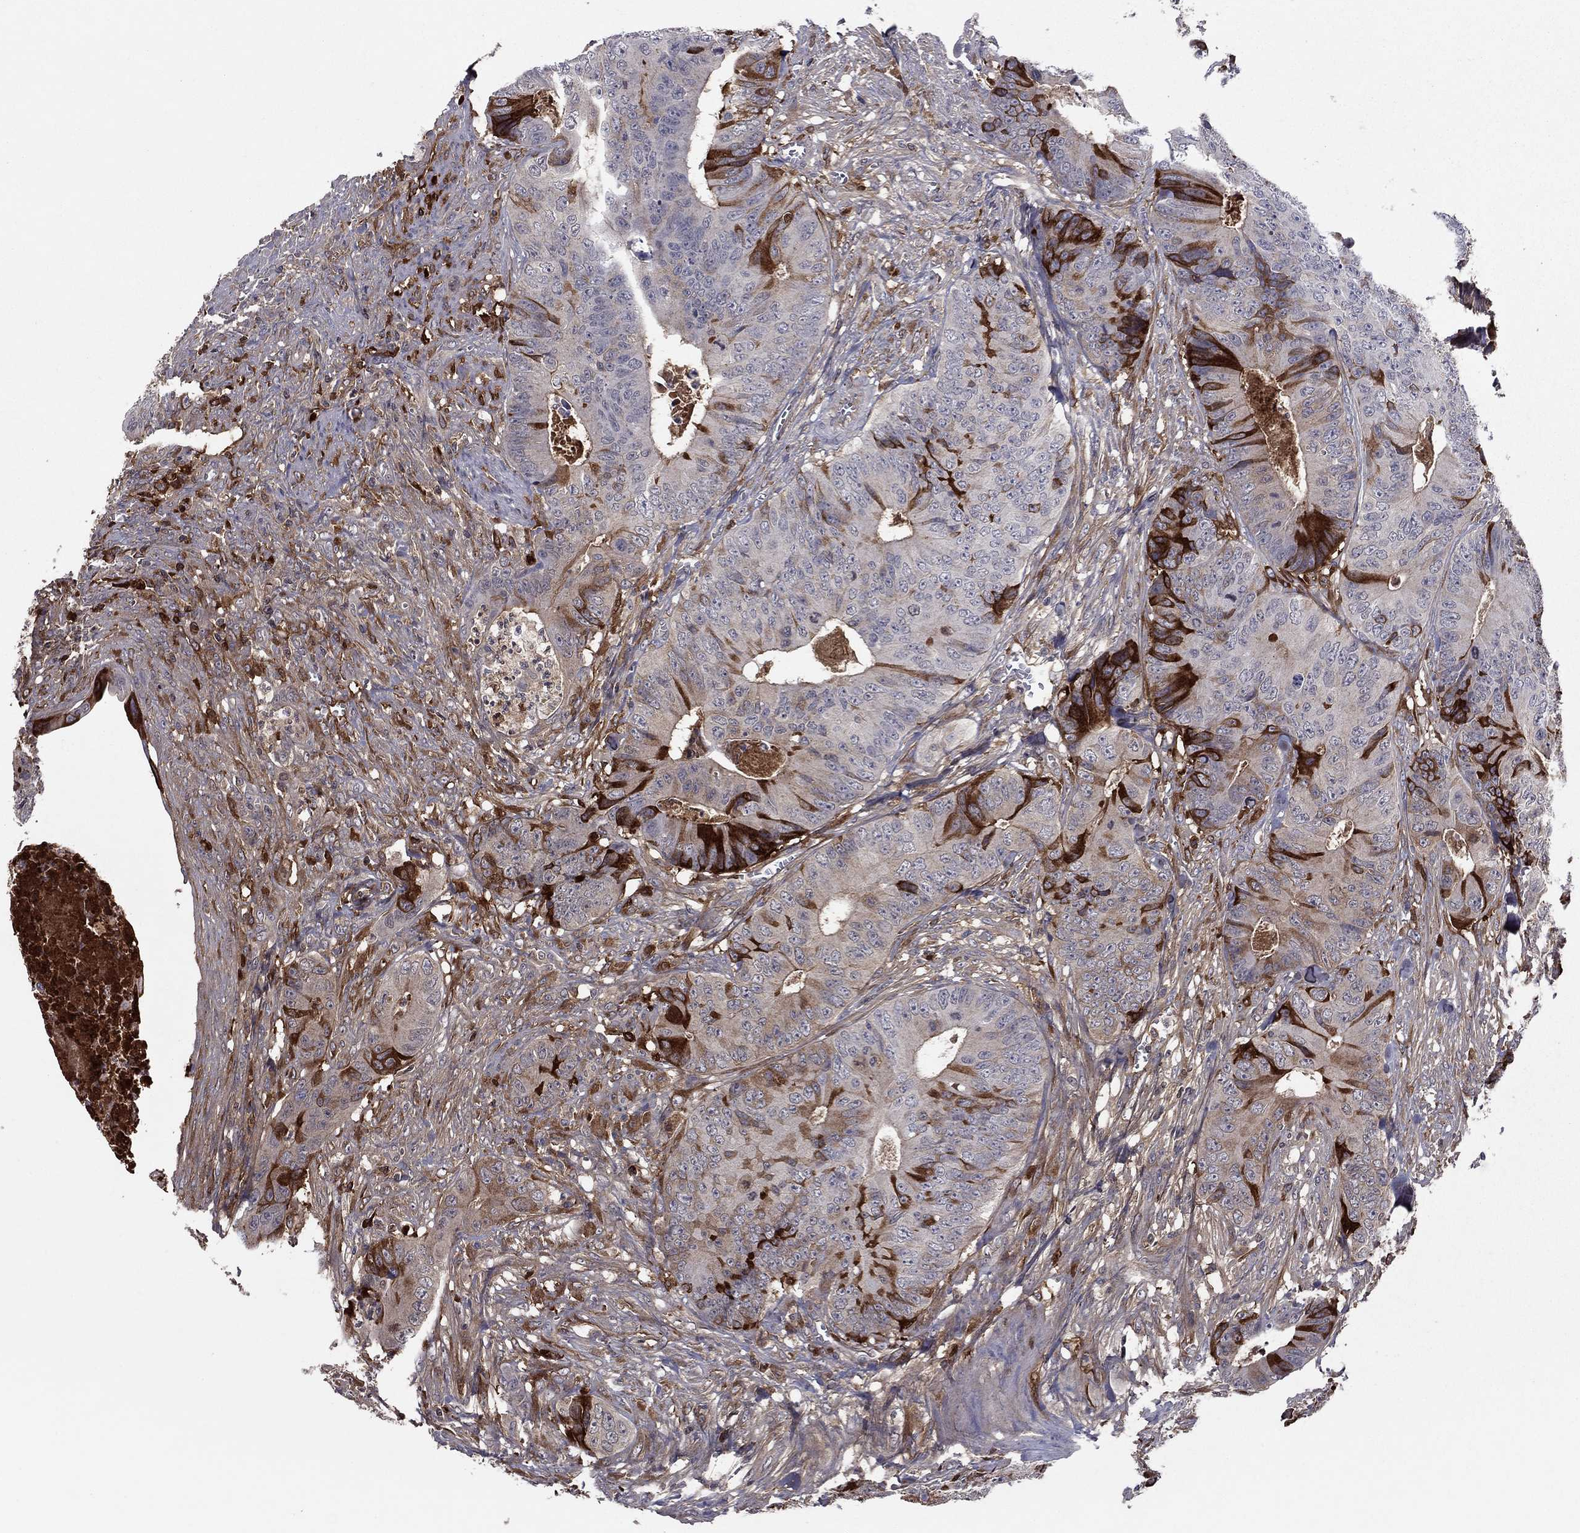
{"staining": {"intensity": "strong", "quantity": "<25%", "location": "cytoplasmic/membranous"}, "tissue": "colorectal cancer", "cell_type": "Tumor cells", "image_type": "cancer", "snomed": [{"axis": "morphology", "description": "Adenocarcinoma, NOS"}, {"axis": "topography", "description": "Colon"}], "caption": "Protein analysis of adenocarcinoma (colorectal) tissue shows strong cytoplasmic/membranous positivity in approximately <25% of tumor cells.", "gene": "HPX", "patient": {"sex": "male", "age": 84}}